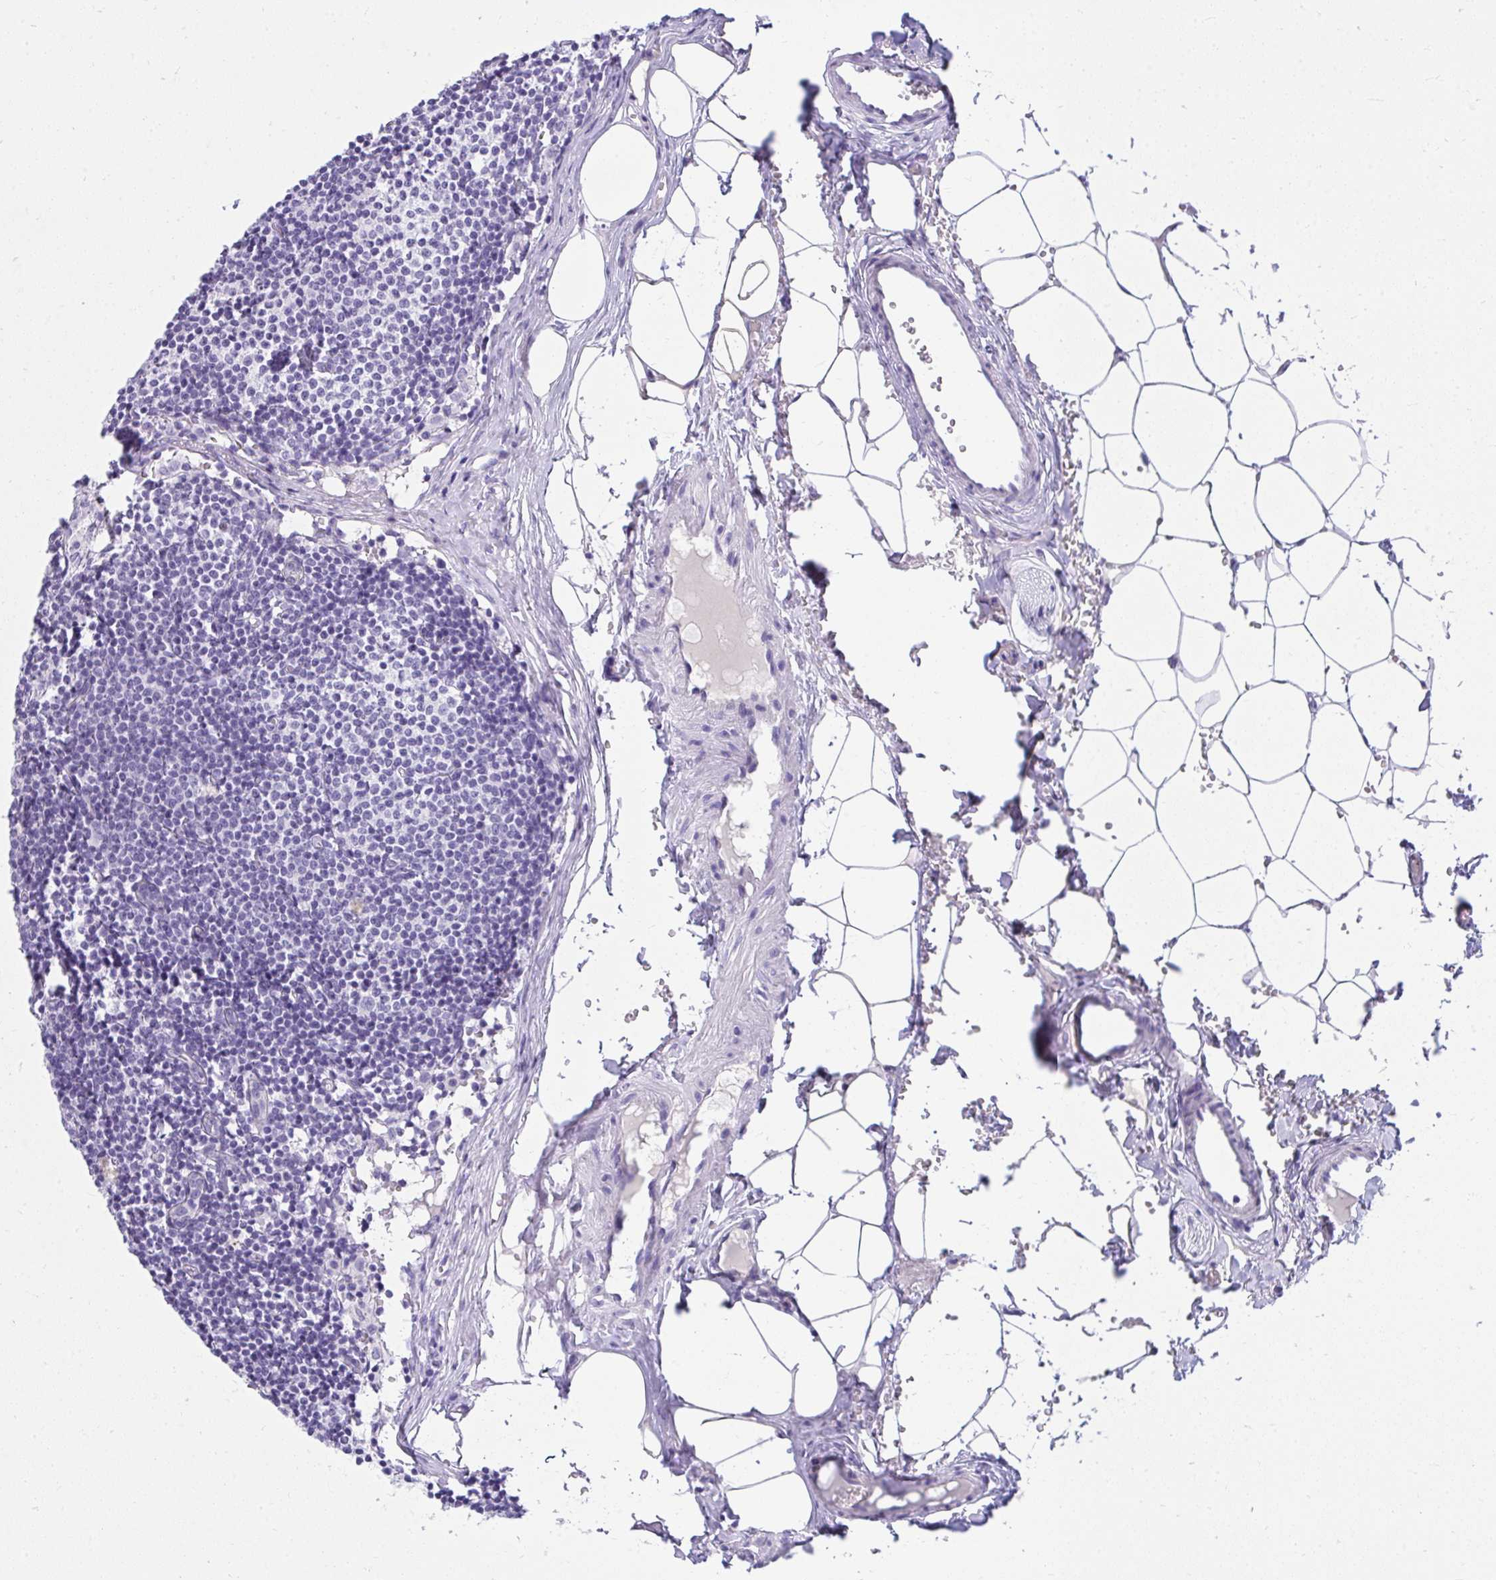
{"staining": {"intensity": "negative", "quantity": "none", "location": "none"}, "tissue": "lymph node", "cell_type": "Germinal center cells", "image_type": "normal", "snomed": [{"axis": "morphology", "description": "Normal tissue, NOS"}, {"axis": "topography", "description": "Lymph node"}], "caption": "An immunohistochemistry image of benign lymph node is shown. There is no staining in germinal center cells of lymph node.", "gene": "LRRC36", "patient": {"sex": "male", "age": 49}}